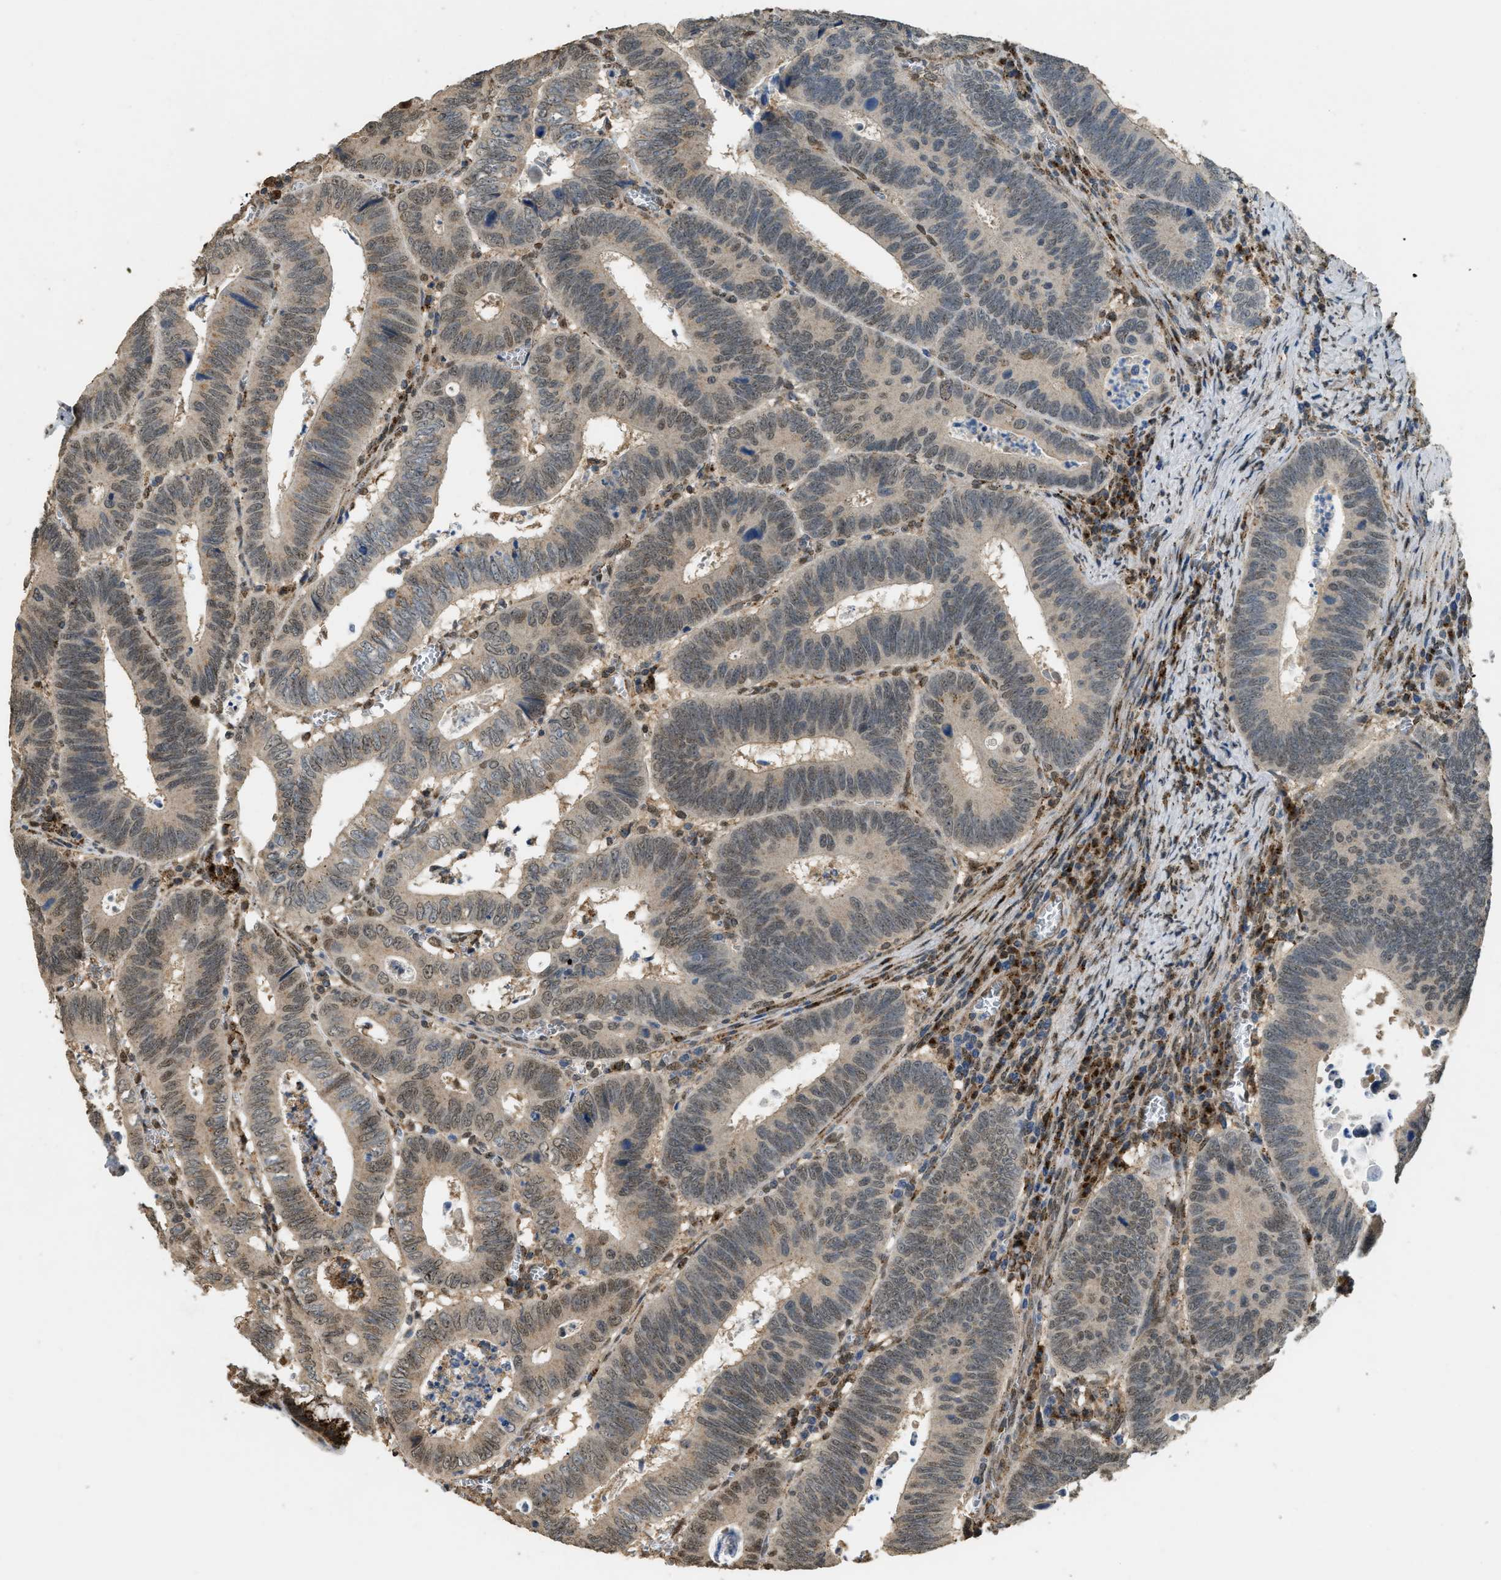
{"staining": {"intensity": "moderate", "quantity": ">75%", "location": "cytoplasmic/membranous,nuclear"}, "tissue": "colorectal cancer", "cell_type": "Tumor cells", "image_type": "cancer", "snomed": [{"axis": "morphology", "description": "Inflammation, NOS"}, {"axis": "morphology", "description": "Adenocarcinoma, NOS"}, {"axis": "topography", "description": "Colon"}], "caption": "Human colorectal adenocarcinoma stained with a brown dye demonstrates moderate cytoplasmic/membranous and nuclear positive expression in about >75% of tumor cells.", "gene": "IPO7", "patient": {"sex": "male", "age": 72}}